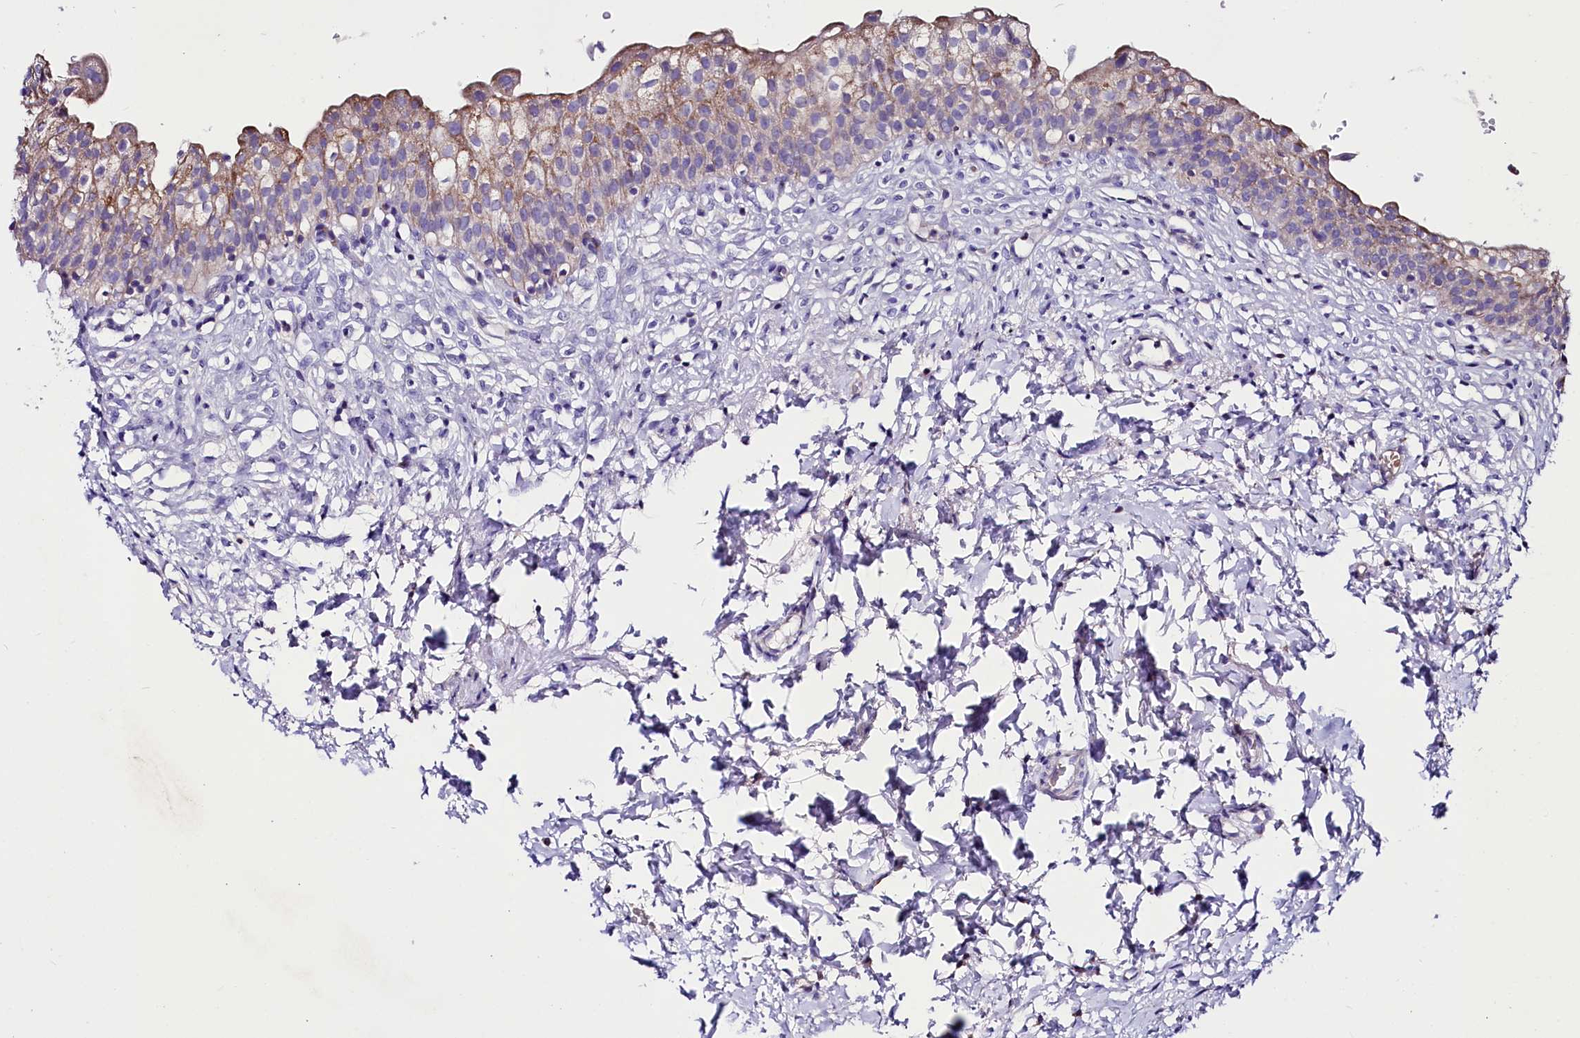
{"staining": {"intensity": "weak", "quantity": ">75%", "location": "cytoplasmic/membranous"}, "tissue": "urinary bladder", "cell_type": "Urothelial cells", "image_type": "normal", "snomed": [{"axis": "morphology", "description": "Normal tissue, NOS"}, {"axis": "topography", "description": "Urinary bladder"}], "caption": "Immunohistochemical staining of unremarkable human urinary bladder exhibits >75% levels of weak cytoplasmic/membranous protein positivity in approximately >75% of urothelial cells.", "gene": "ABHD5", "patient": {"sex": "male", "age": 55}}